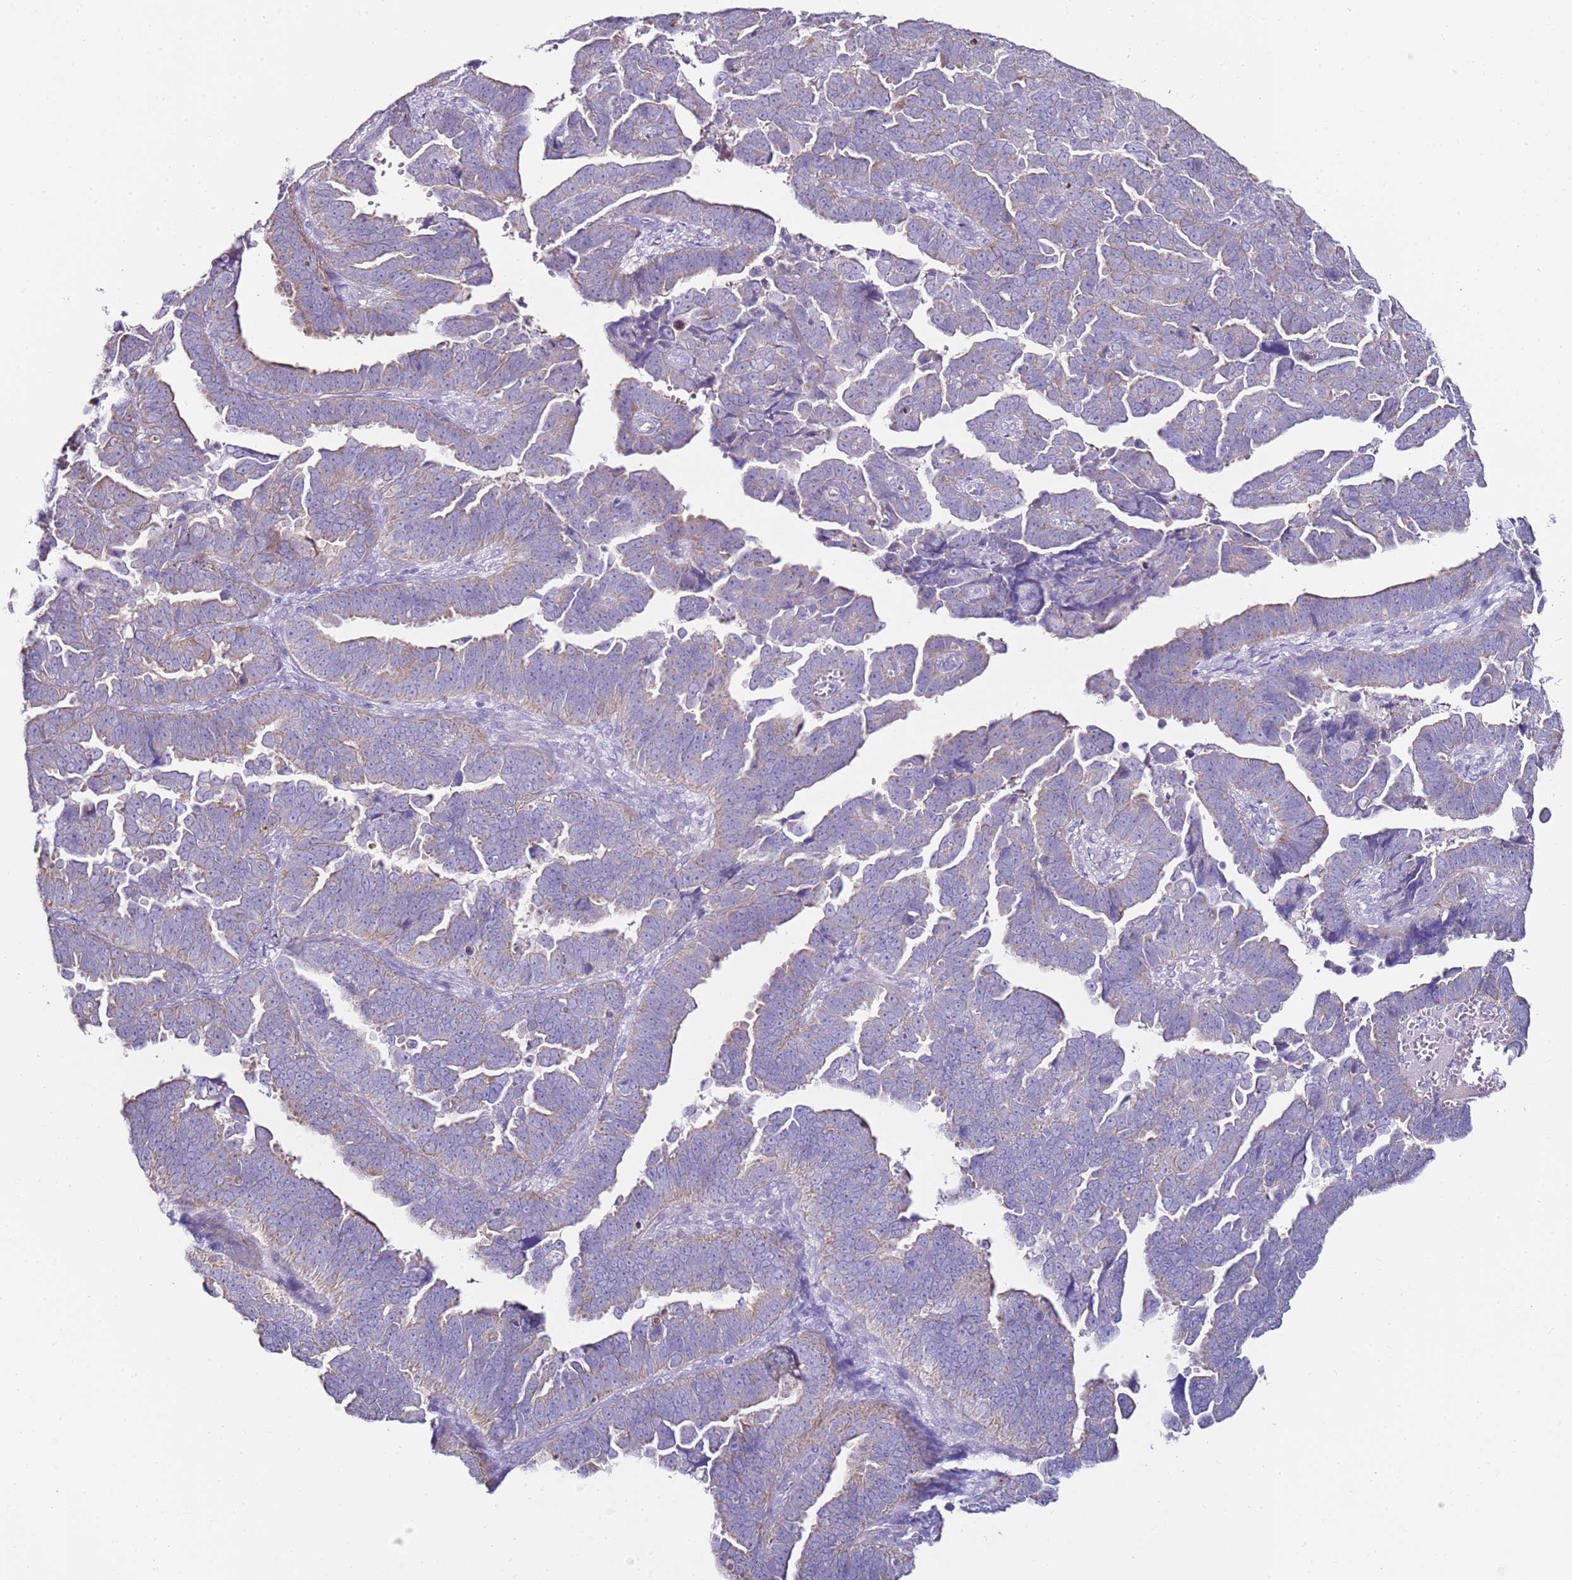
{"staining": {"intensity": "weak", "quantity": "25%-75%", "location": "cytoplasmic/membranous"}, "tissue": "endometrial cancer", "cell_type": "Tumor cells", "image_type": "cancer", "snomed": [{"axis": "morphology", "description": "Adenocarcinoma, NOS"}, {"axis": "topography", "description": "Endometrium"}], "caption": "Immunohistochemical staining of adenocarcinoma (endometrial) demonstrates low levels of weak cytoplasmic/membranous protein staining in approximately 25%-75% of tumor cells.", "gene": "MYBPC3", "patient": {"sex": "female", "age": 75}}